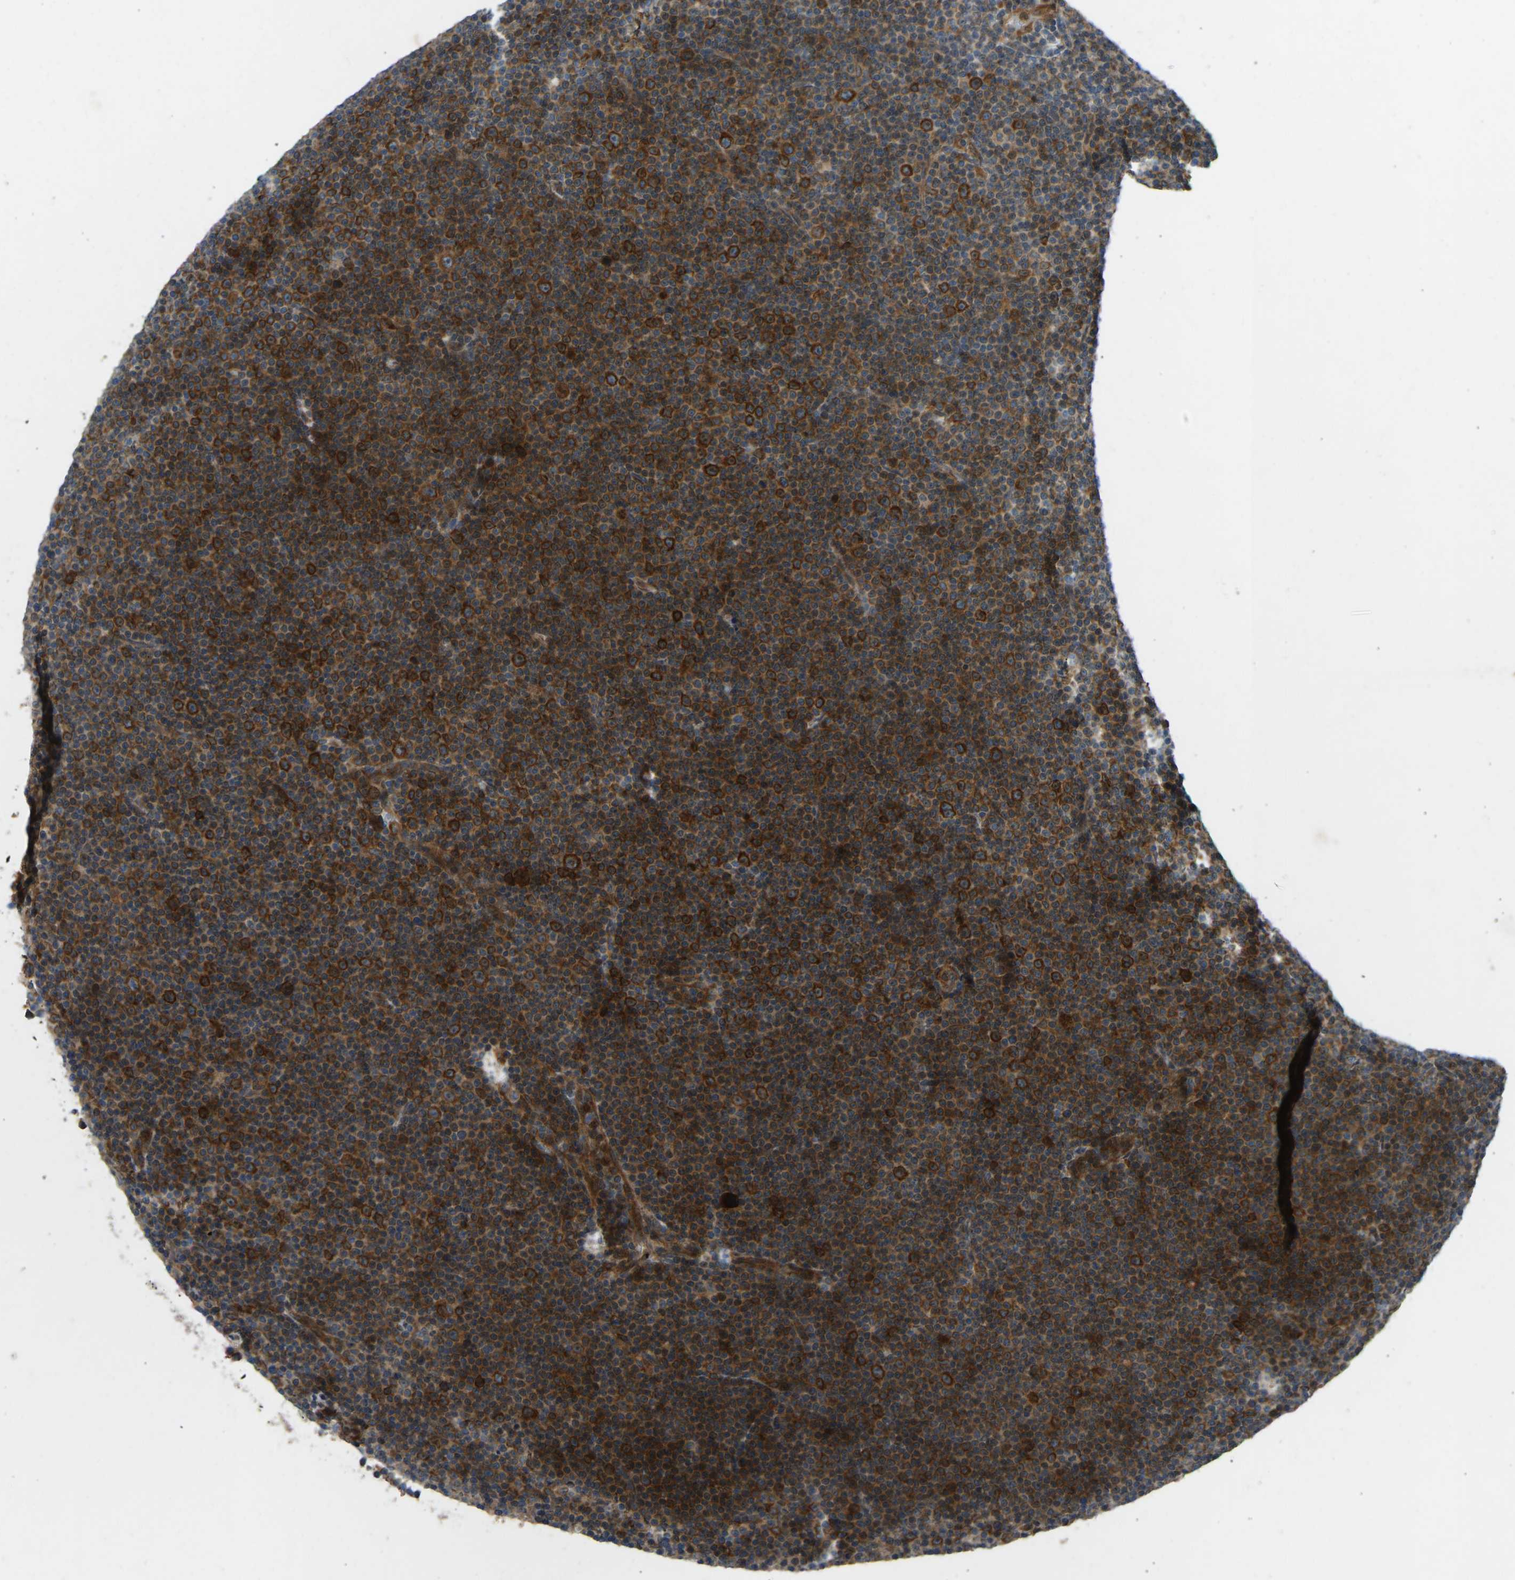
{"staining": {"intensity": "strong", "quantity": ">75%", "location": "cytoplasmic/membranous"}, "tissue": "lymphoma", "cell_type": "Tumor cells", "image_type": "cancer", "snomed": [{"axis": "morphology", "description": "Malignant lymphoma, non-Hodgkin's type, Low grade"}, {"axis": "topography", "description": "Lymph node"}], "caption": "Malignant lymphoma, non-Hodgkin's type (low-grade) stained for a protein (brown) displays strong cytoplasmic/membranous positive expression in approximately >75% of tumor cells.", "gene": "OS9", "patient": {"sex": "female", "age": 67}}